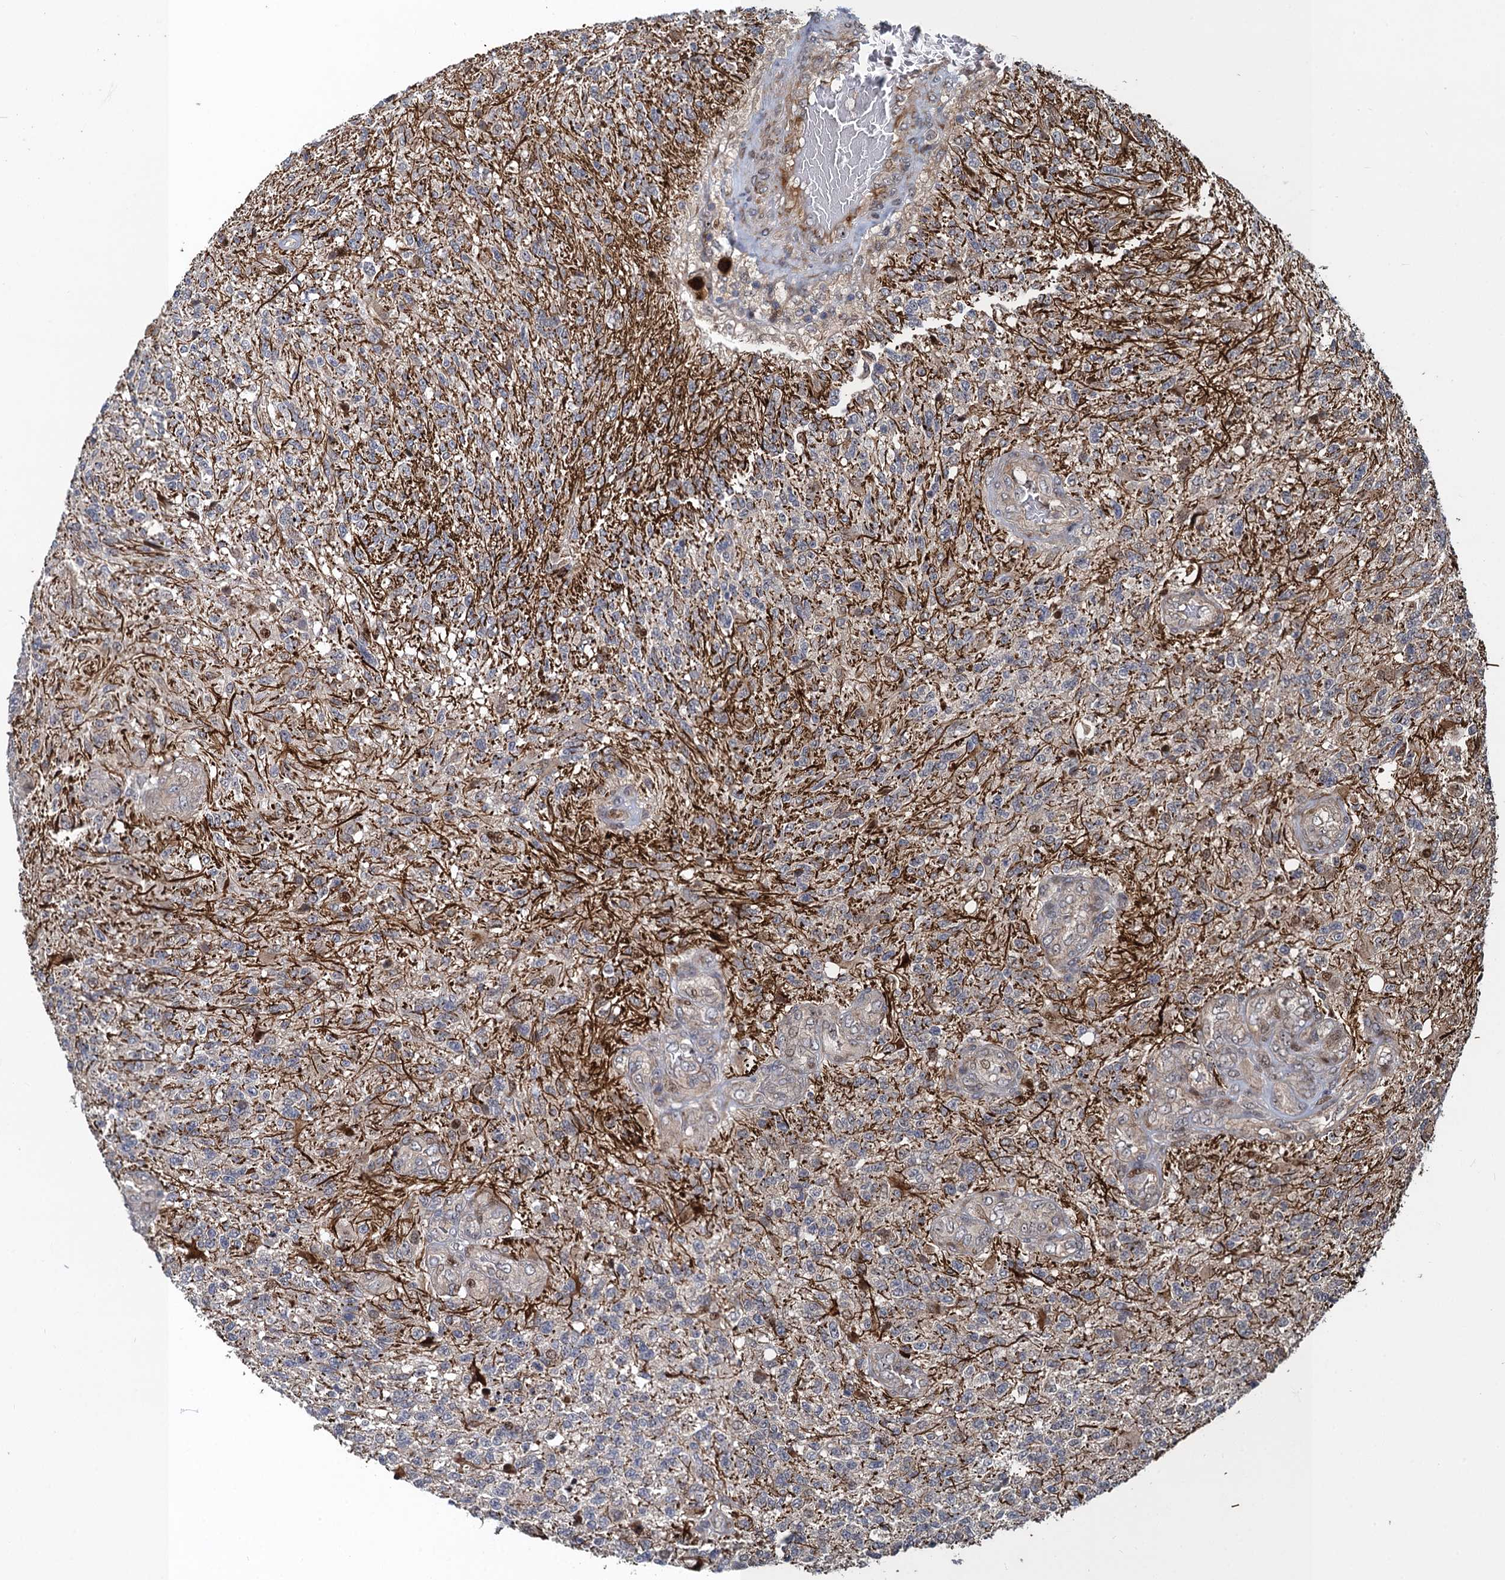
{"staining": {"intensity": "negative", "quantity": "none", "location": "none"}, "tissue": "glioma", "cell_type": "Tumor cells", "image_type": "cancer", "snomed": [{"axis": "morphology", "description": "Glioma, malignant, High grade"}, {"axis": "topography", "description": "Brain"}], "caption": "Tumor cells are negative for brown protein staining in glioma. (Immunohistochemistry, brightfield microscopy, high magnification).", "gene": "ATOSA", "patient": {"sex": "male", "age": 56}}